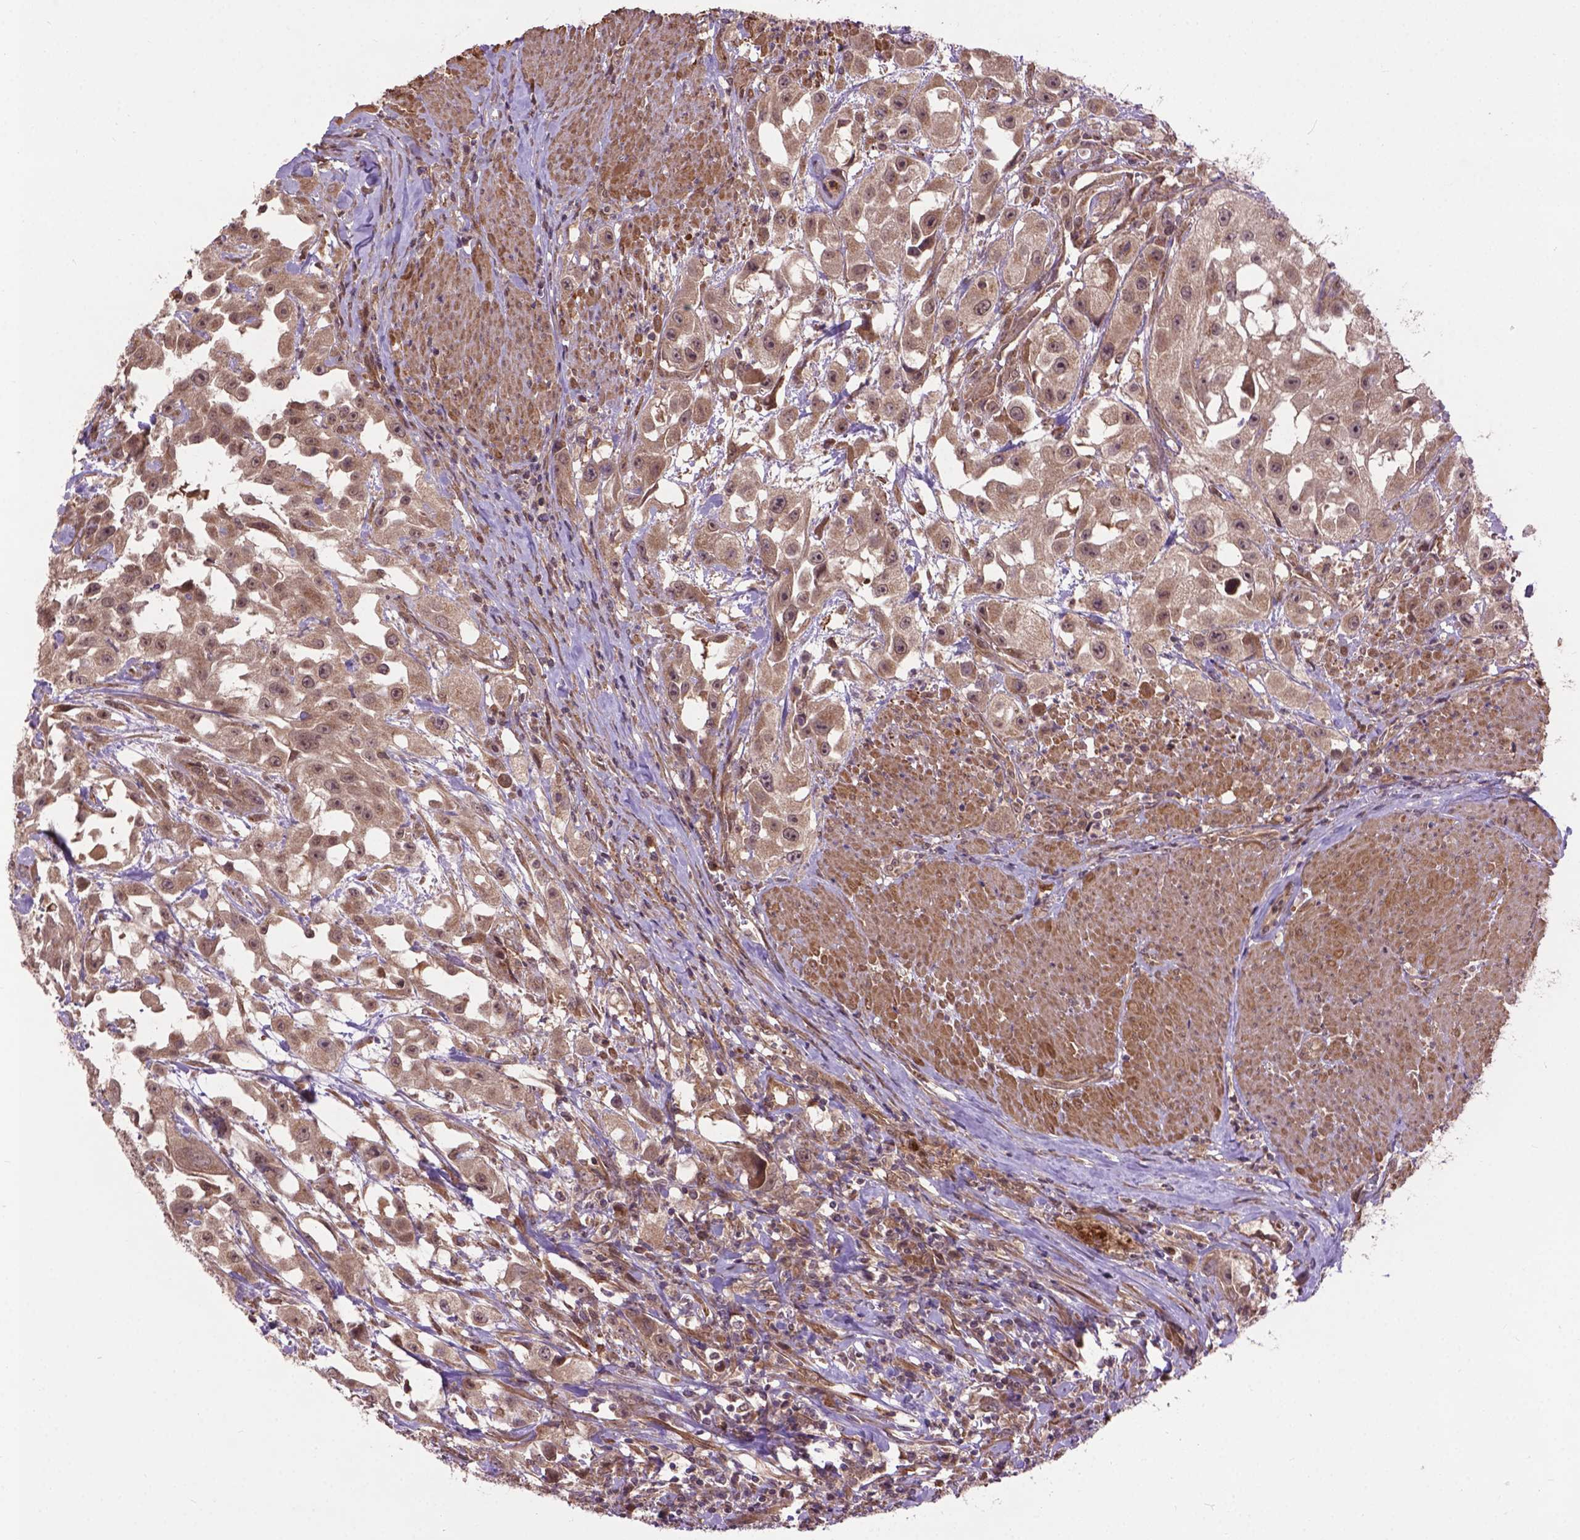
{"staining": {"intensity": "moderate", "quantity": ">75%", "location": "cytoplasmic/membranous,nuclear"}, "tissue": "urothelial cancer", "cell_type": "Tumor cells", "image_type": "cancer", "snomed": [{"axis": "morphology", "description": "Urothelial carcinoma, High grade"}, {"axis": "topography", "description": "Urinary bladder"}], "caption": "Human high-grade urothelial carcinoma stained for a protein (brown) reveals moderate cytoplasmic/membranous and nuclear positive expression in approximately >75% of tumor cells.", "gene": "ZNF616", "patient": {"sex": "male", "age": 79}}